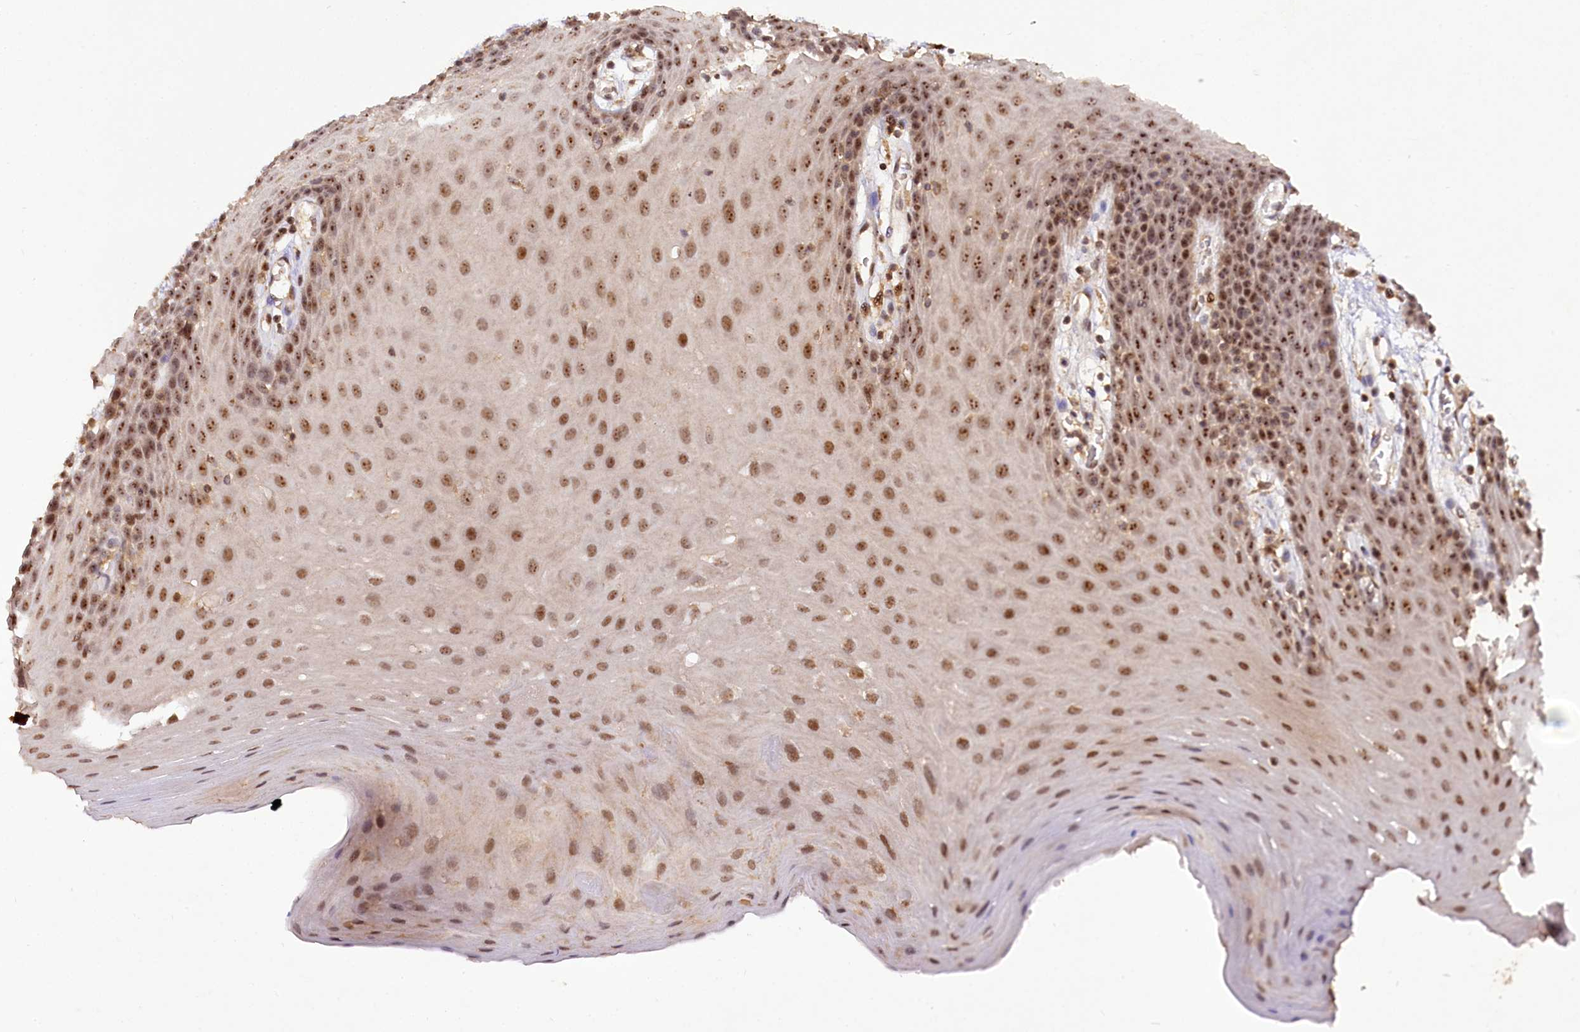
{"staining": {"intensity": "moderate", "quantity": ">75%", "location": "nuclear"}, "tissue": "oral mucosa", "cell_type": "Squamous epithelial cells", "image_type": "normal", "snomed": [{"axis": "morphology", "description": "Normal tissue, NOS"}, {"axis": "topography", "description": "Skeletal muscle"}, {"axis": "topography", "description": "Oral tissue"}, {"axis": "topography", "description": "Salivary gland"}, {"axis": "topography", "description": "Peripheral nerve tissue"}], "caption": "Immunohistochemistry histopathology image of unremarkable oral mucosa: human oral mucosa stained using immunohistochemistry (IHC) demonstrates medium levels of moderate protein expression localized specifically in the nuclear of squamous epithelial cells, appearing as a nuclear brown color.", "gene": "RRP8", "patient": {"sex": "male", "age": 54}}